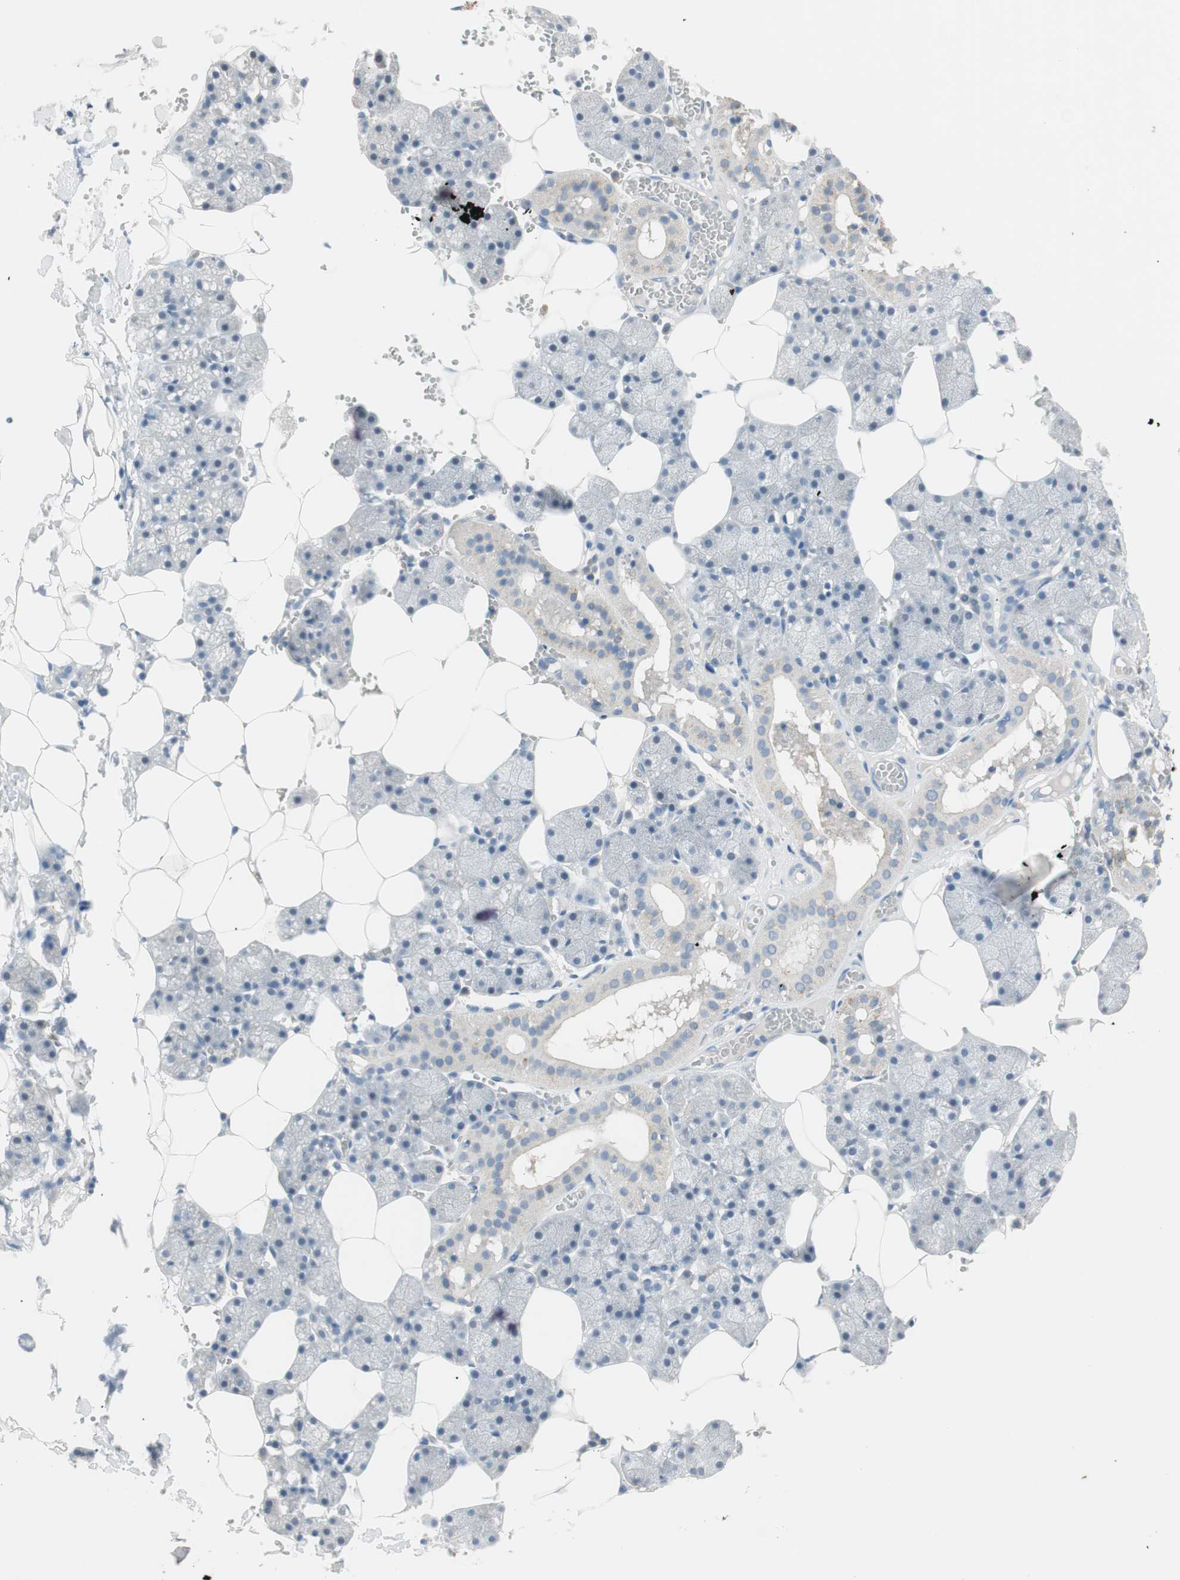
{"staining": {"intensity": "negative", "quantity": "none", "location": "none"}, "tissue": "salivary gland", "cell_type": "Glandular cells", "image_type": "normal", "snomed": [{"axis": "morphology", "description": "Normal tissue, NOS"}, {"axis": "topography", "description": "Salivary gland"}], "caption": "There is no significant staining in glandular cells of salivary gland. The staining is performed using DAB (3,3'-diaminobenzidine) brown chromogen with nuclei counter-stained in using hematoxylin.", "gene": "KHK", "patient": {"sex": "male", "age": 62}}